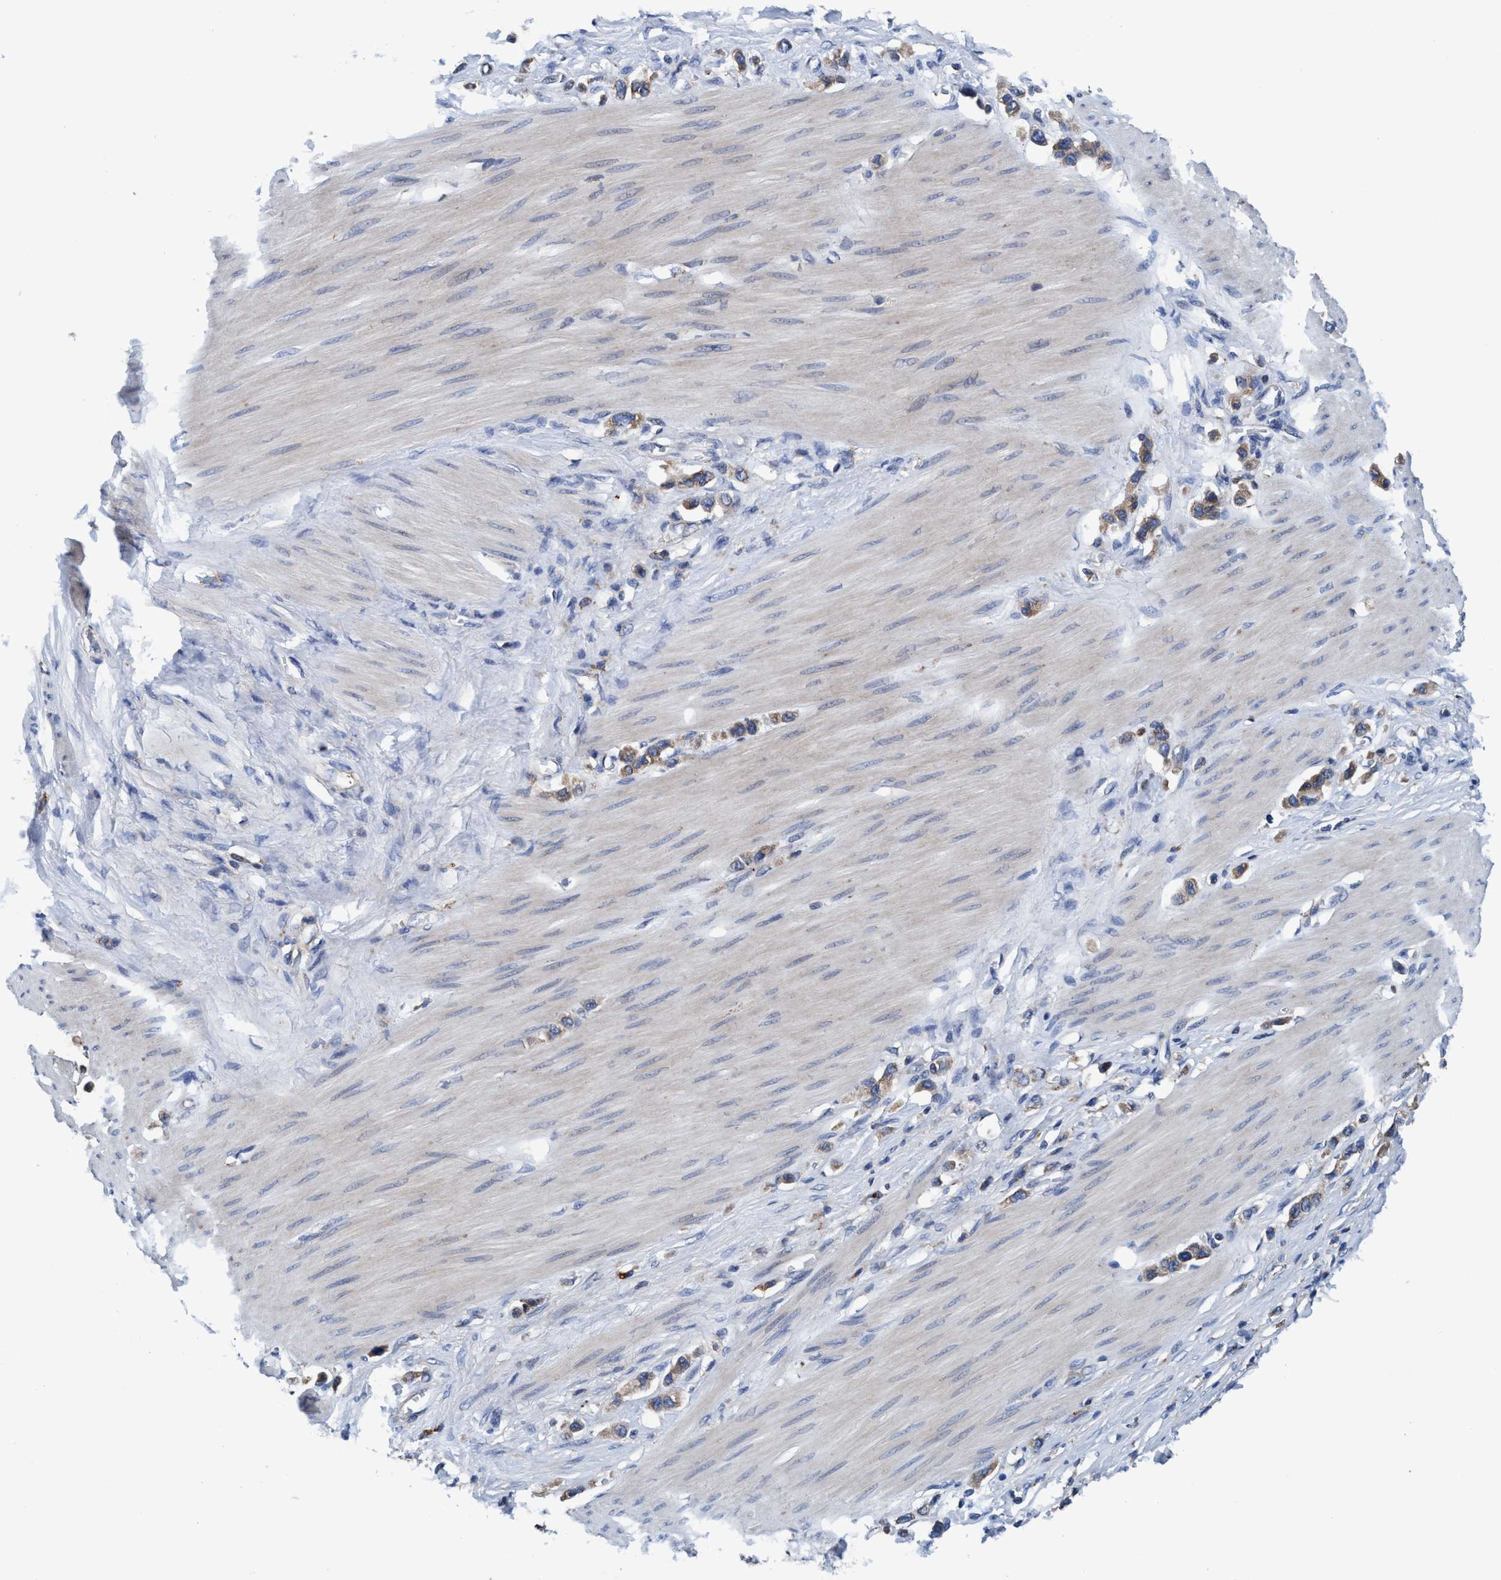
{"staining": {"intensity": "weak", "quantity": ">75%", "location": "cytoplasmic/membranous"}, "tissue": "stomach cancer", "cell_type": "Tumor cells", "image_type": "cancer", "snomed": [{"axis": "morphology", "description": "Adenocarcinoma, NOS"}, {"axis": "topography", "description": "Stomach"}], "caption": "High-magnification brightfield microscopy of adenocarcinoma (stomach) stained with DAB (brown) and counterstained with hematoxylin (blue). tumor cells exhibit weak cytoplasmic/membranous positivity is present in about>75% of cells.", "gene": "ENDOG", "patient": {"sex": "female", "age": 65}}